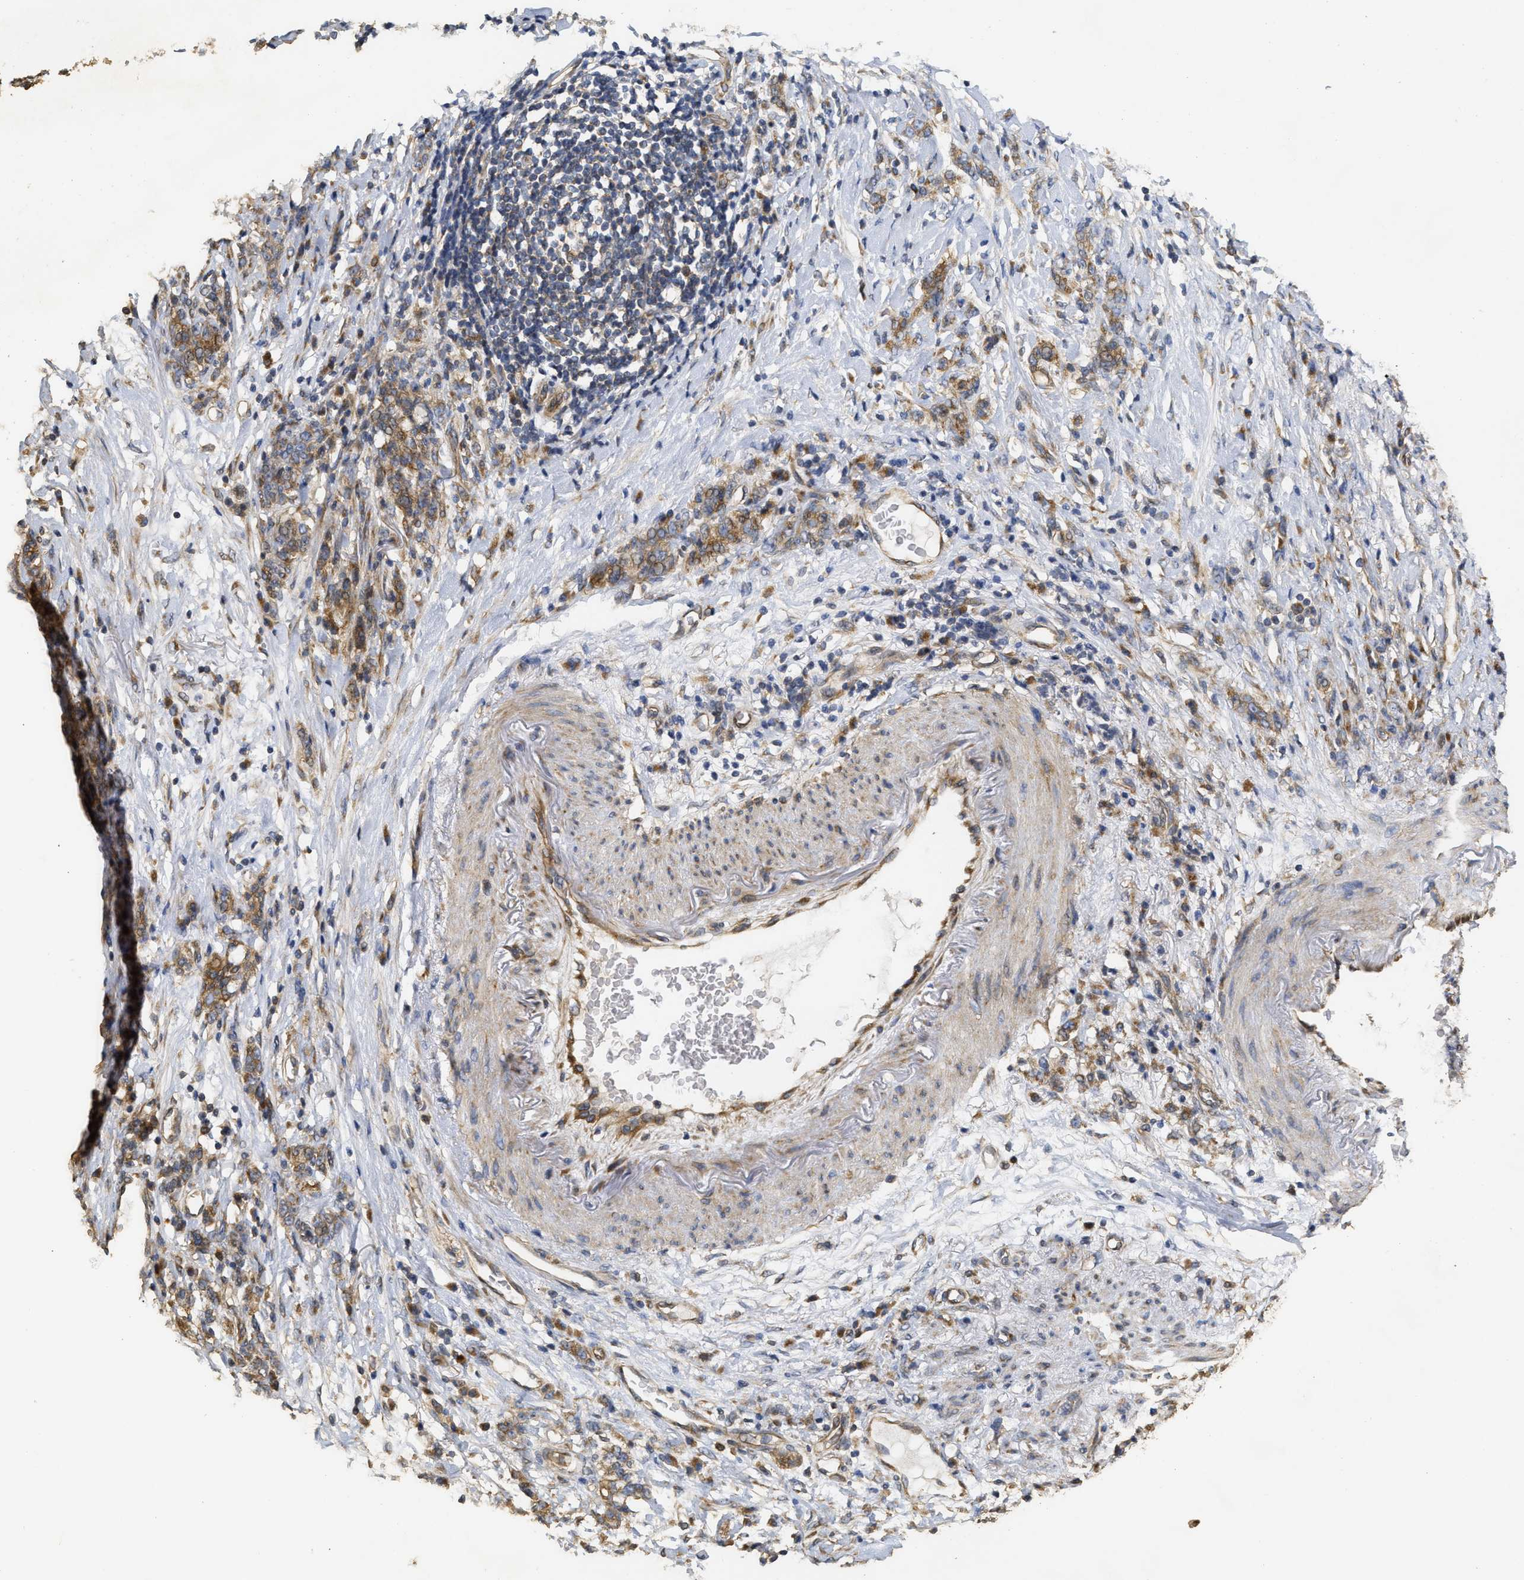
{"staining": {"intensity": "moderate", "quantity": ">75%", "location": "cytoplasmic/membranous"}, "tissue": "stomach cancer", "cell_type": "Tumor cells", "image_type": "cancer", "snomed": [{"axis": "morphology", "description": "Adenocarcinoma, NOS"}, {"axis": "topography", "description": "Stomach, lower"}], "caption": "This is a photomicrograph of immunohistochemistry staining of stomach cancer (adenocarcinoma), which shows moderate staining in the cytoplasmic/membranous of tumor cells.", "gene": "NAV1", "patient": {"sex": "male", "age": 88}}